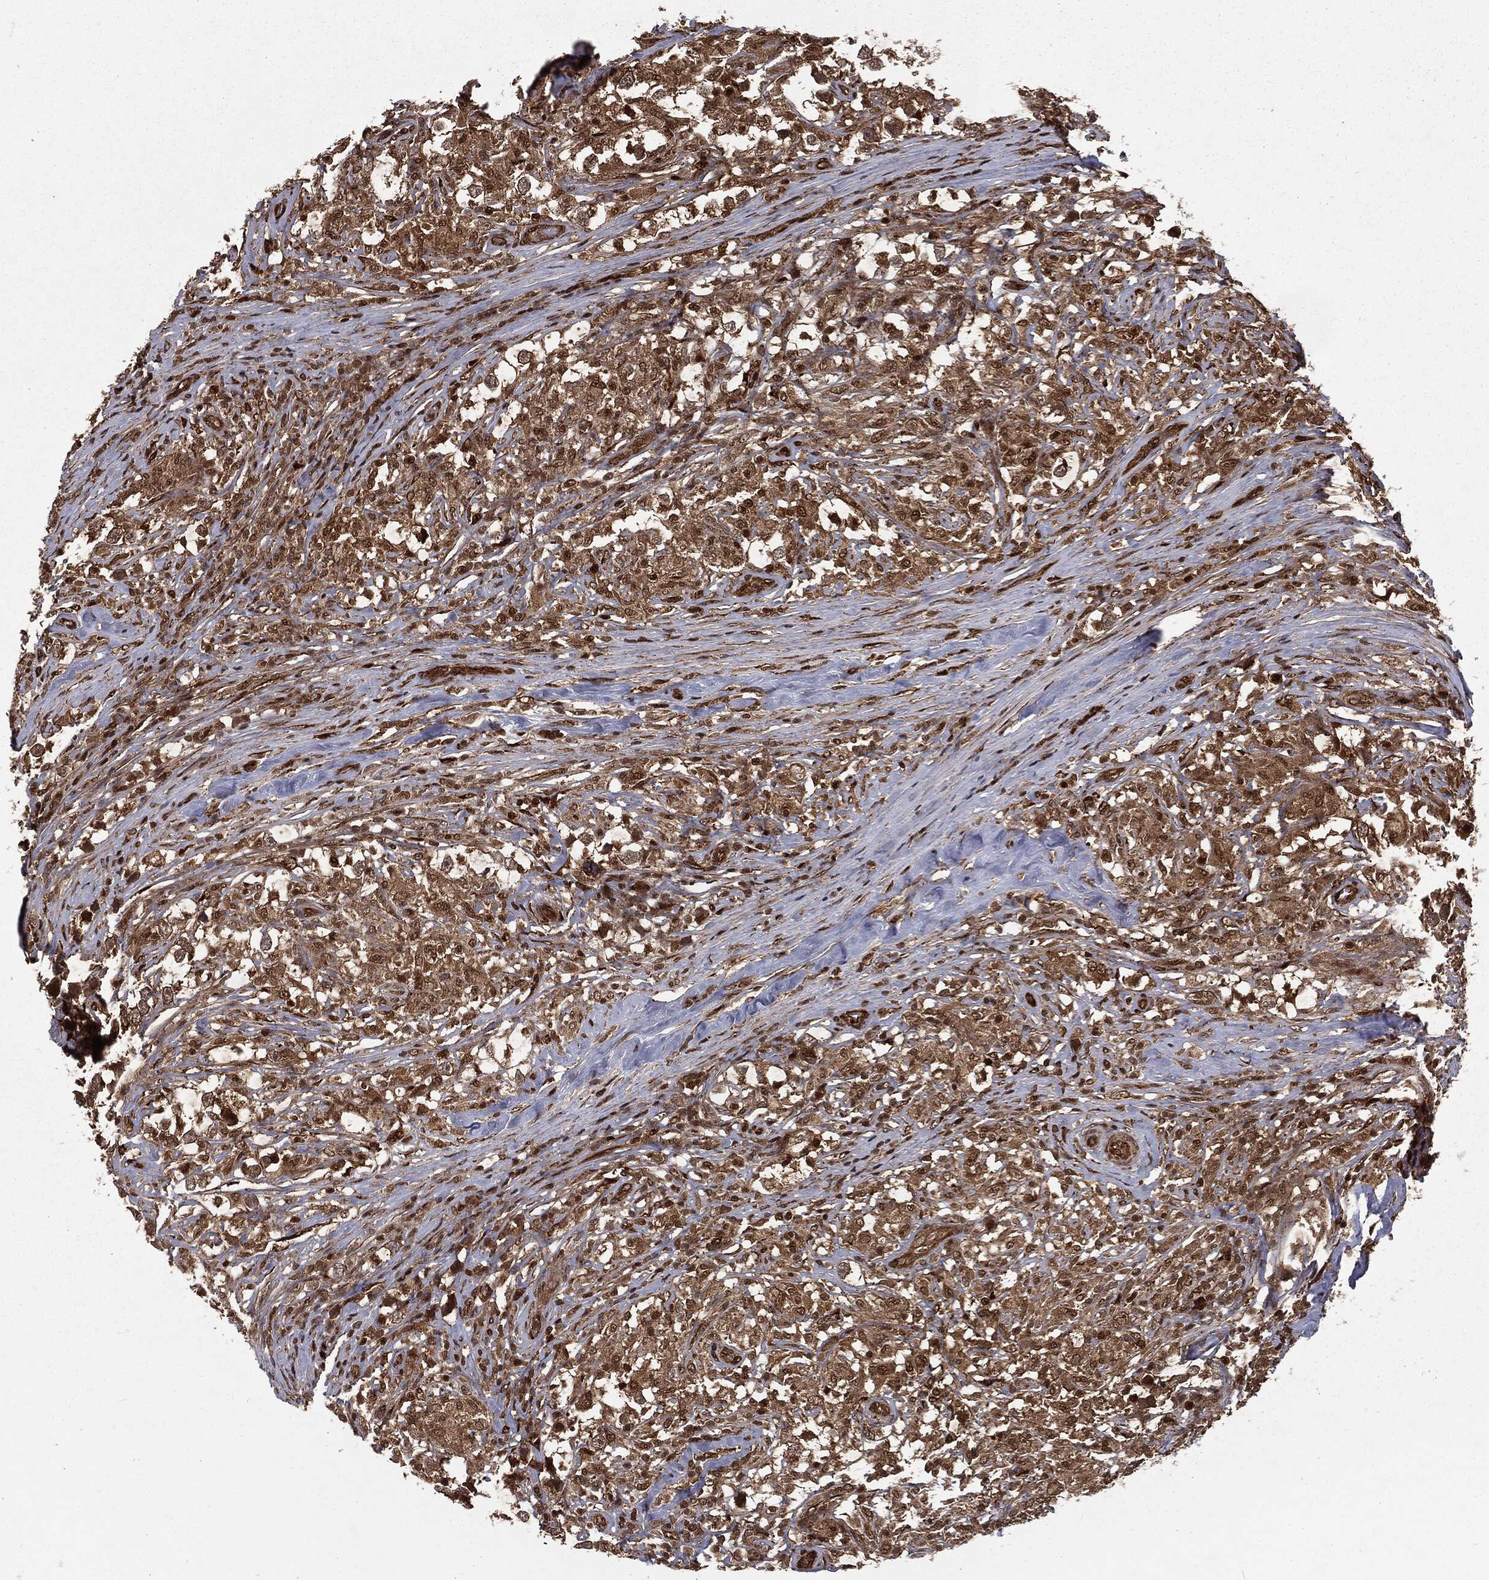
{"staining": {"intensity": "moderate", "quantity": ">75%", "location": "cytoplasmic/membranous,nuclear"}, "tissue": "testis cancer", "cell_type": "Tumor cells", "image_type": "cancer", "snomed": [{"axis": "morphology", "description": "Seminoma, NOS"}, {"axis": "topography", "description": "Testis"}], "caption": "Testis seminoma stained with a protein marker demonstrates moderate staining in tumor cells.", "gene": "RANBP9", "patient": {"sex": "male", "age": 46}}